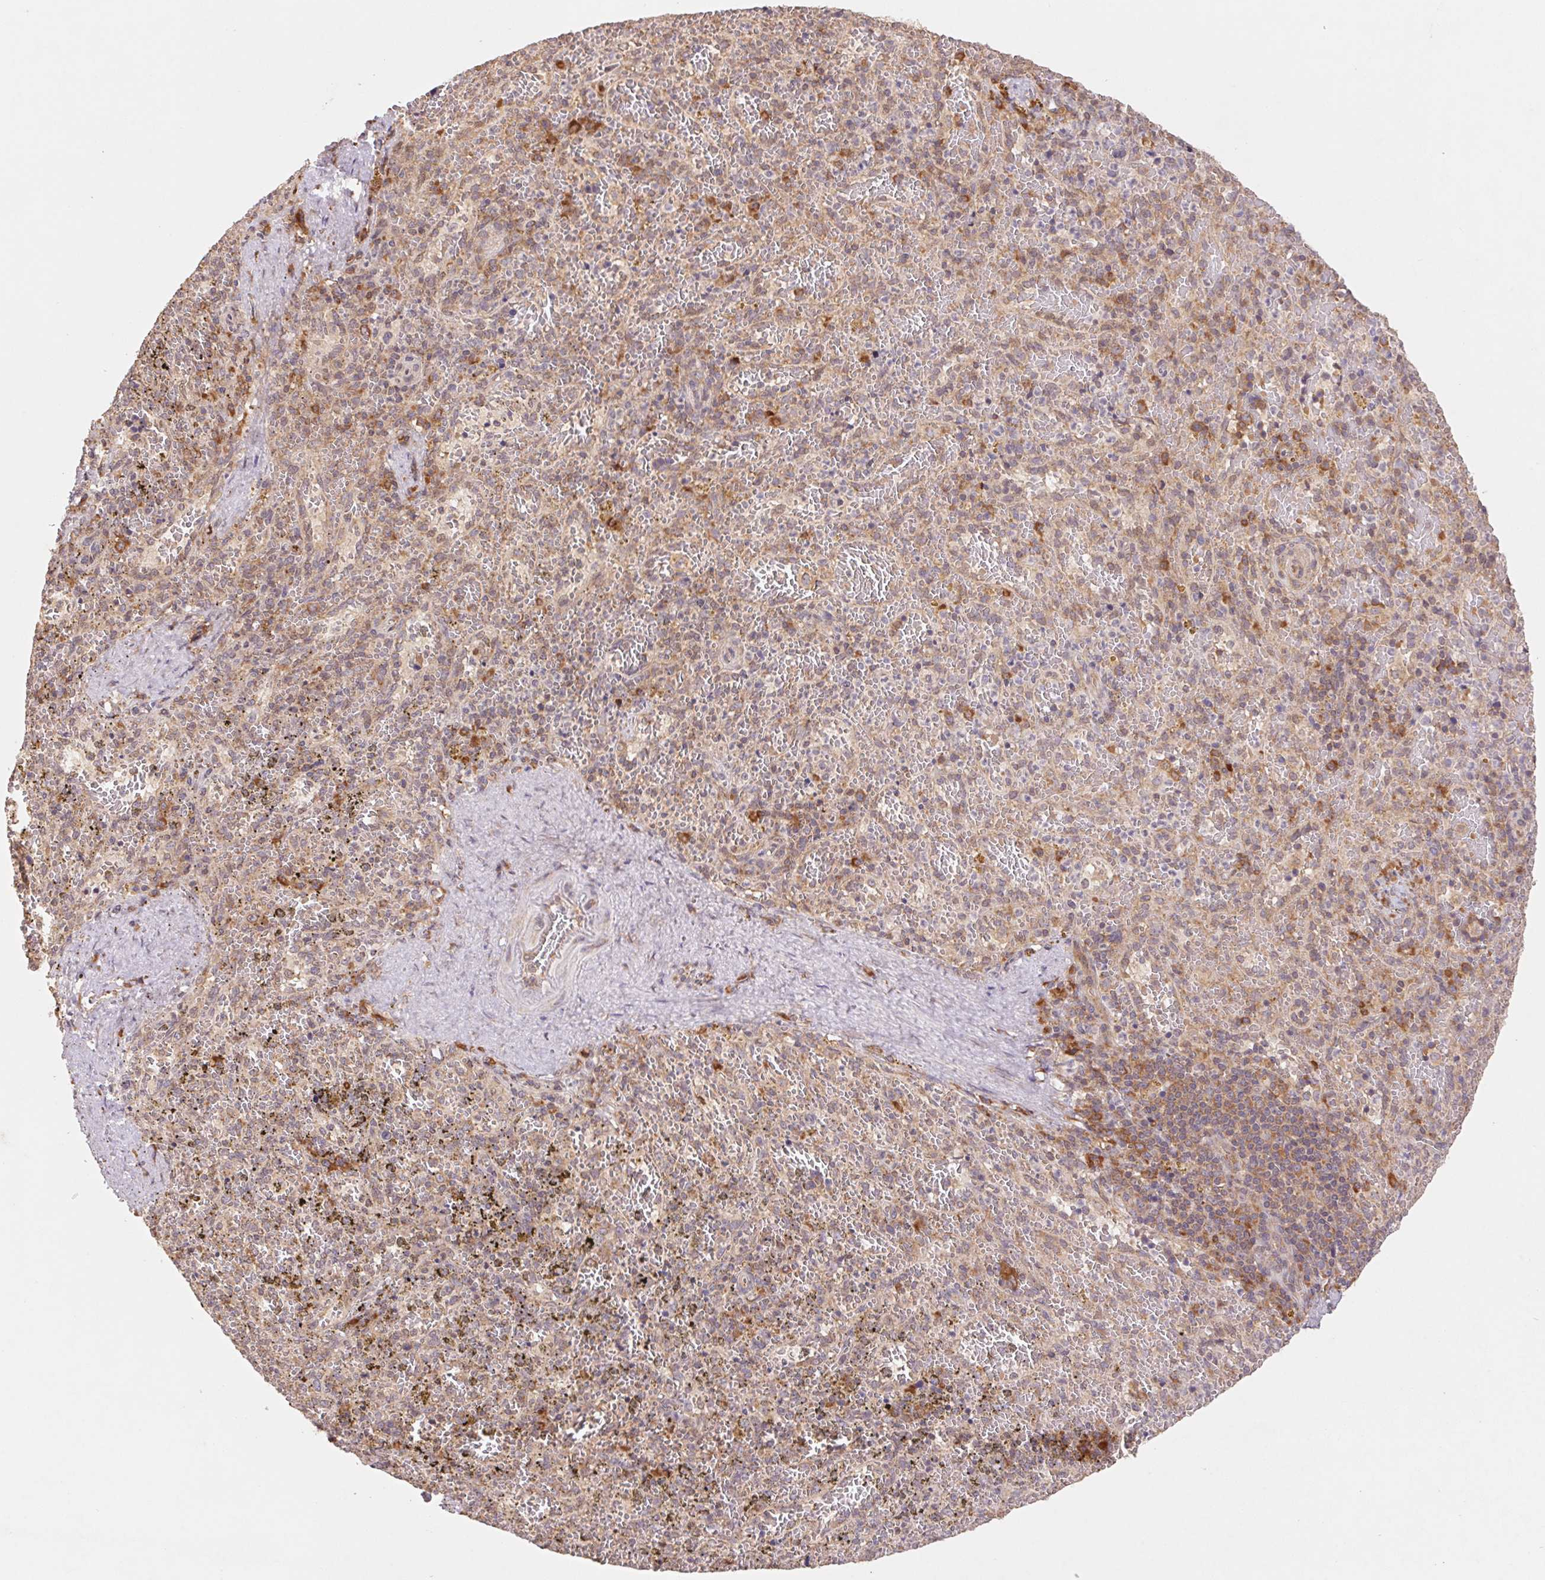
{"staining": {"intensity": "weak", "quantity": "<25%", "location": "cytoplasmic/membranous"}, "tissue": "spleen", "cell_type": "Cells in red pulp", "image_type": "normal", "snomed": [{"axis": "morphology", "description": "Normal tissue, NOS"}, {"axis": "topography", "description": "Spleen"}], "caption": "DAB immunohistochemical staining of unremarkable spleen exhibits no significant staining in cells in red pulp.", "gene": "RPL27A", "patient": {"sex": "female", "age": 50}}